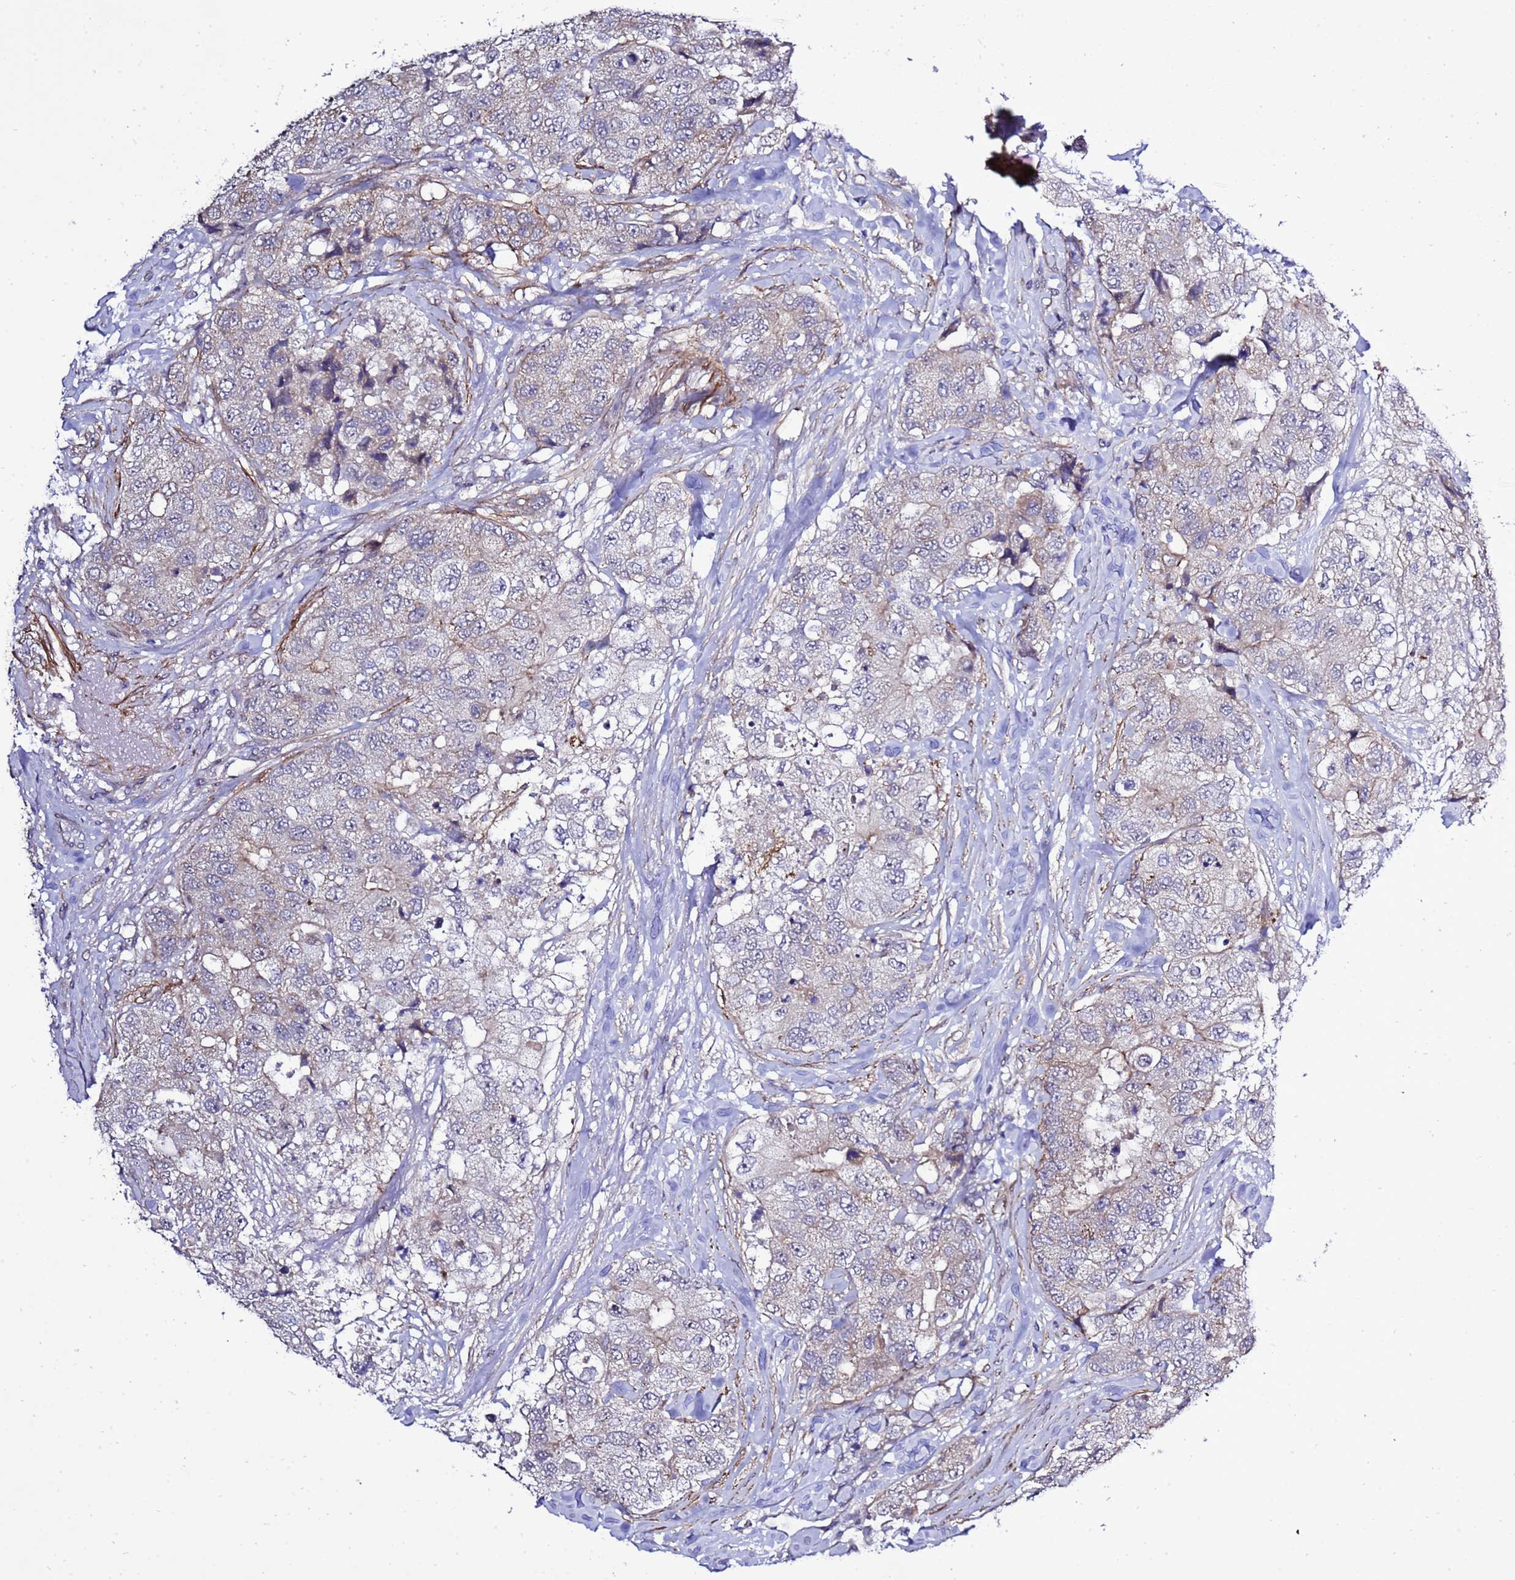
{"staining": {"intensity": "negative", "quantity": "none", "location": "none"}, "tissue": "breast cancer", "cell_type": "Tumor cells", "image_type": "cancer", "snomed": [{"axis": "morphology", "description": "Duct carcinoma"}, {"axis": "topography", "description": "Breast"}], "caption": "High power microscopy histopathology image of an immunohistochemistry micrograph of invasive ductal carcinoma (breast), revealing no significant staining in tumor cells.", "gene": "GZF1", "patient": {"sex": "female", "age": 62}}